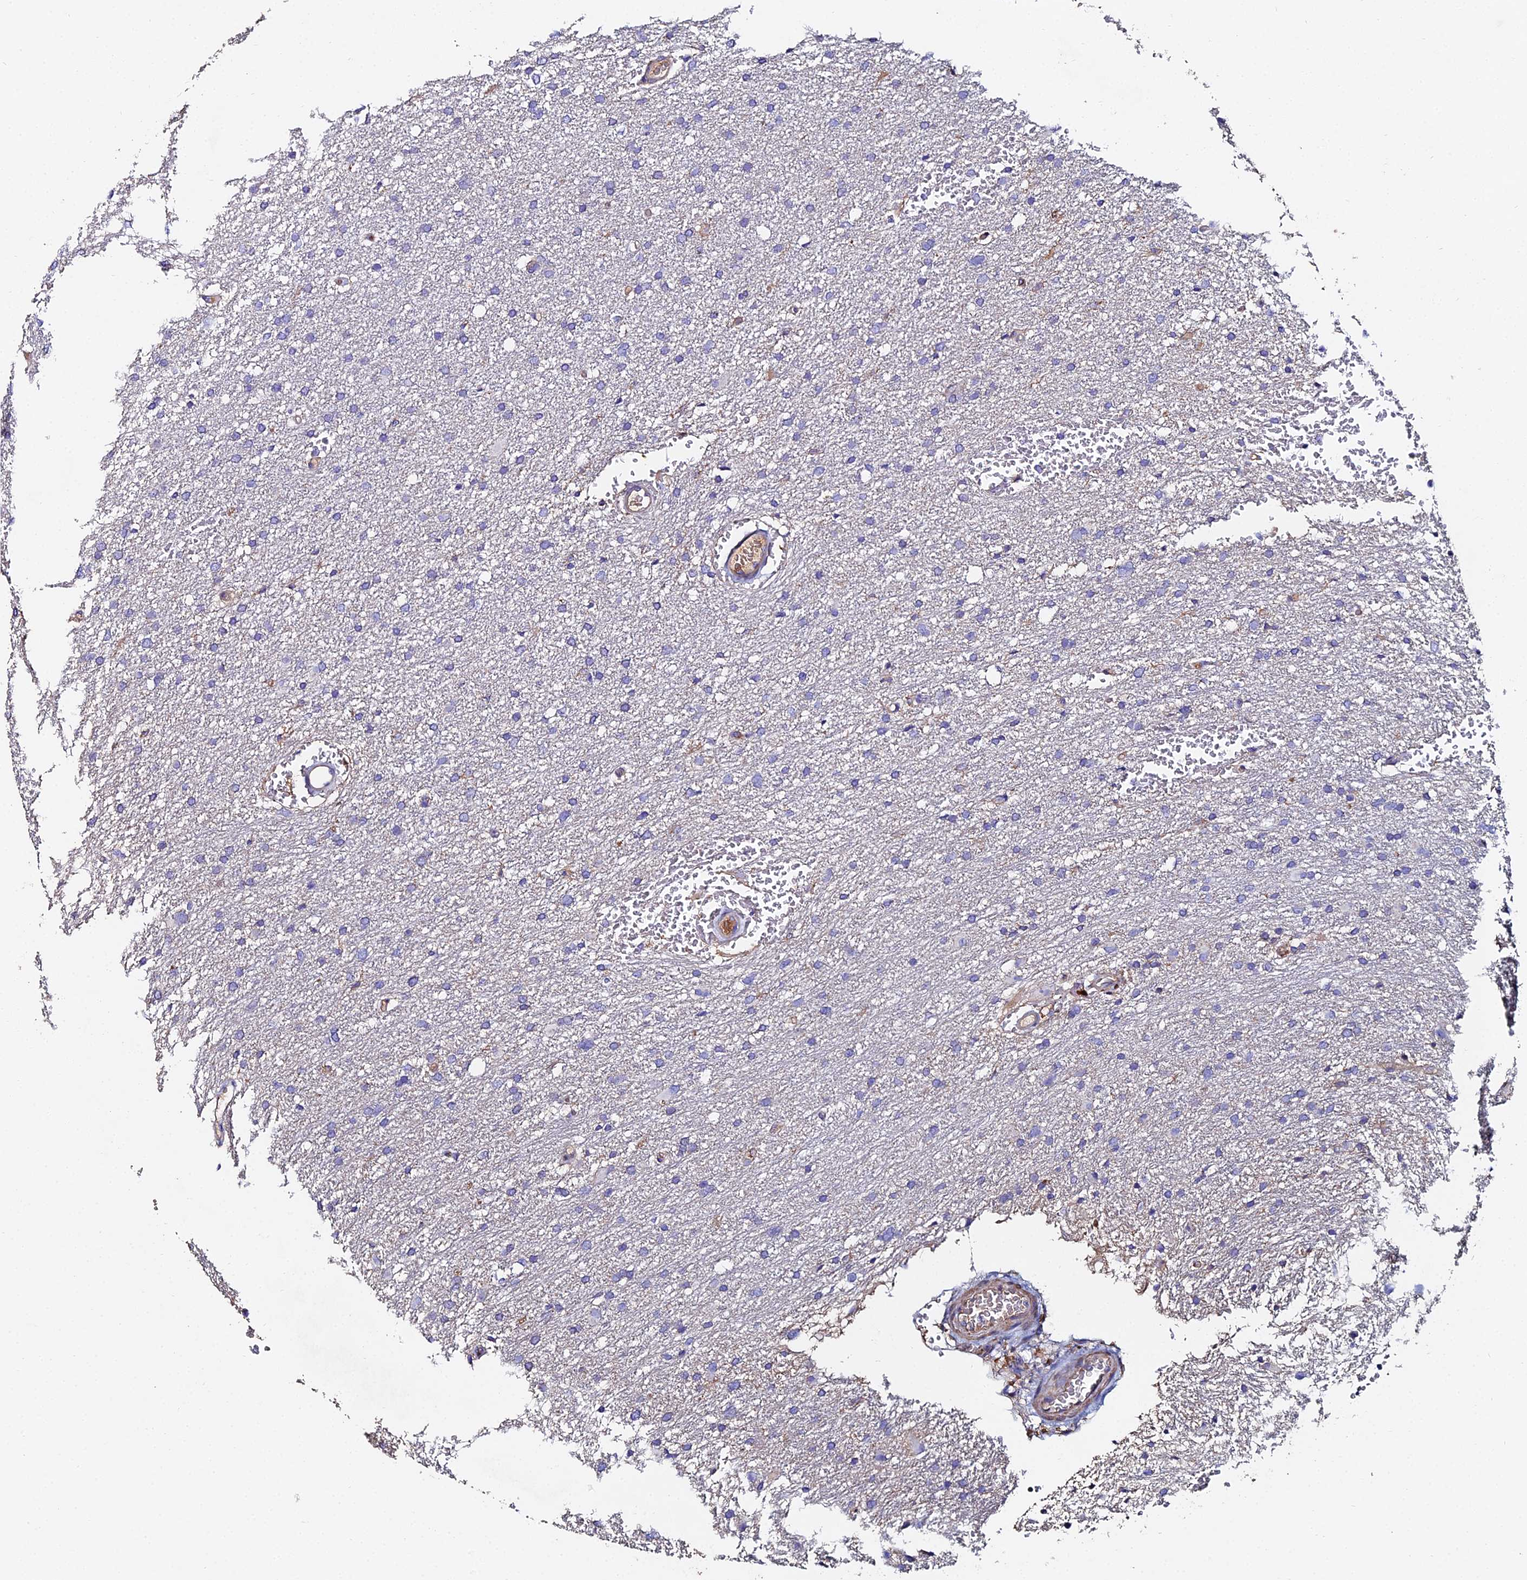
{"staining": {"intensity": "negative", "quantity": "none", "location": "none"}, "tissue": "glioma", "cell_type": "Tumor cells", "image_type": "cancer", "snomed": [{"axis": "morphology", "description": "Glioma, malignant, High grade"}, {"axis": "topography", "description": "Cerebral cortex"}], "caption": "High power microscopy photomicrograph of an immunohistochemistry (IHC) image of glioma, revealing no significant staining in tumor cells. The staining is performed using DAB brown chromogen with nuclei counter-stained in using hematoxylin.", "gene": "C6", "patient": {"sex": "female", "age": 36}}